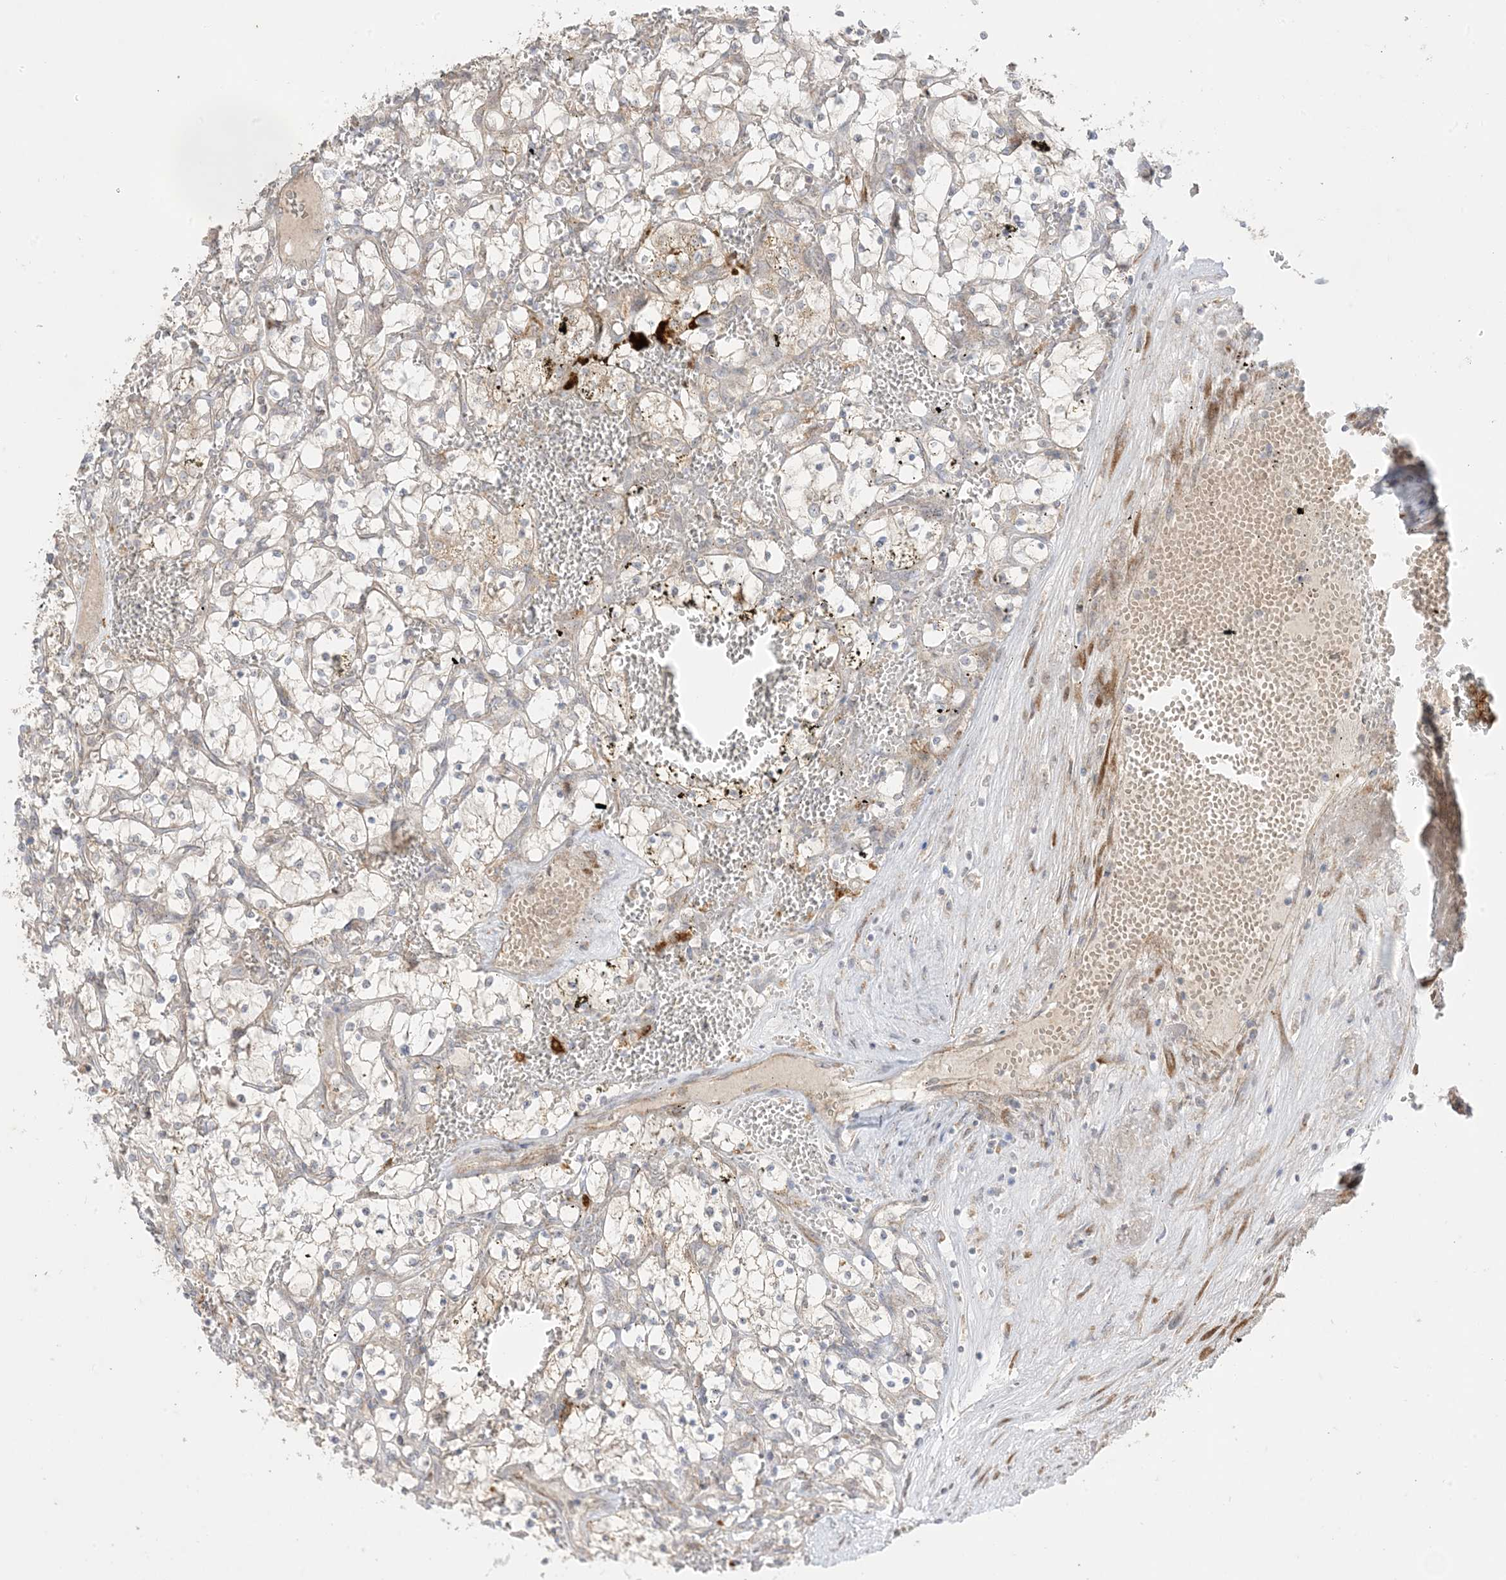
{"staining": {"intensity": "negative", "quantity": "none", "location": "none"}, "tissue": "renal cancer", "cell_type": "Tumor cells", "image_type": "cancer", "snomed": [{"axis": "morphology", "description": "Adenocarcinoma, NOS"}, {"axis": "topography", "description": "Kidney"}], "caption": "Tumor cells show no significant staining in renal adenocarcinoma.", "gene": "ODC1", "patient": {"sex": "female", "age": 69}}